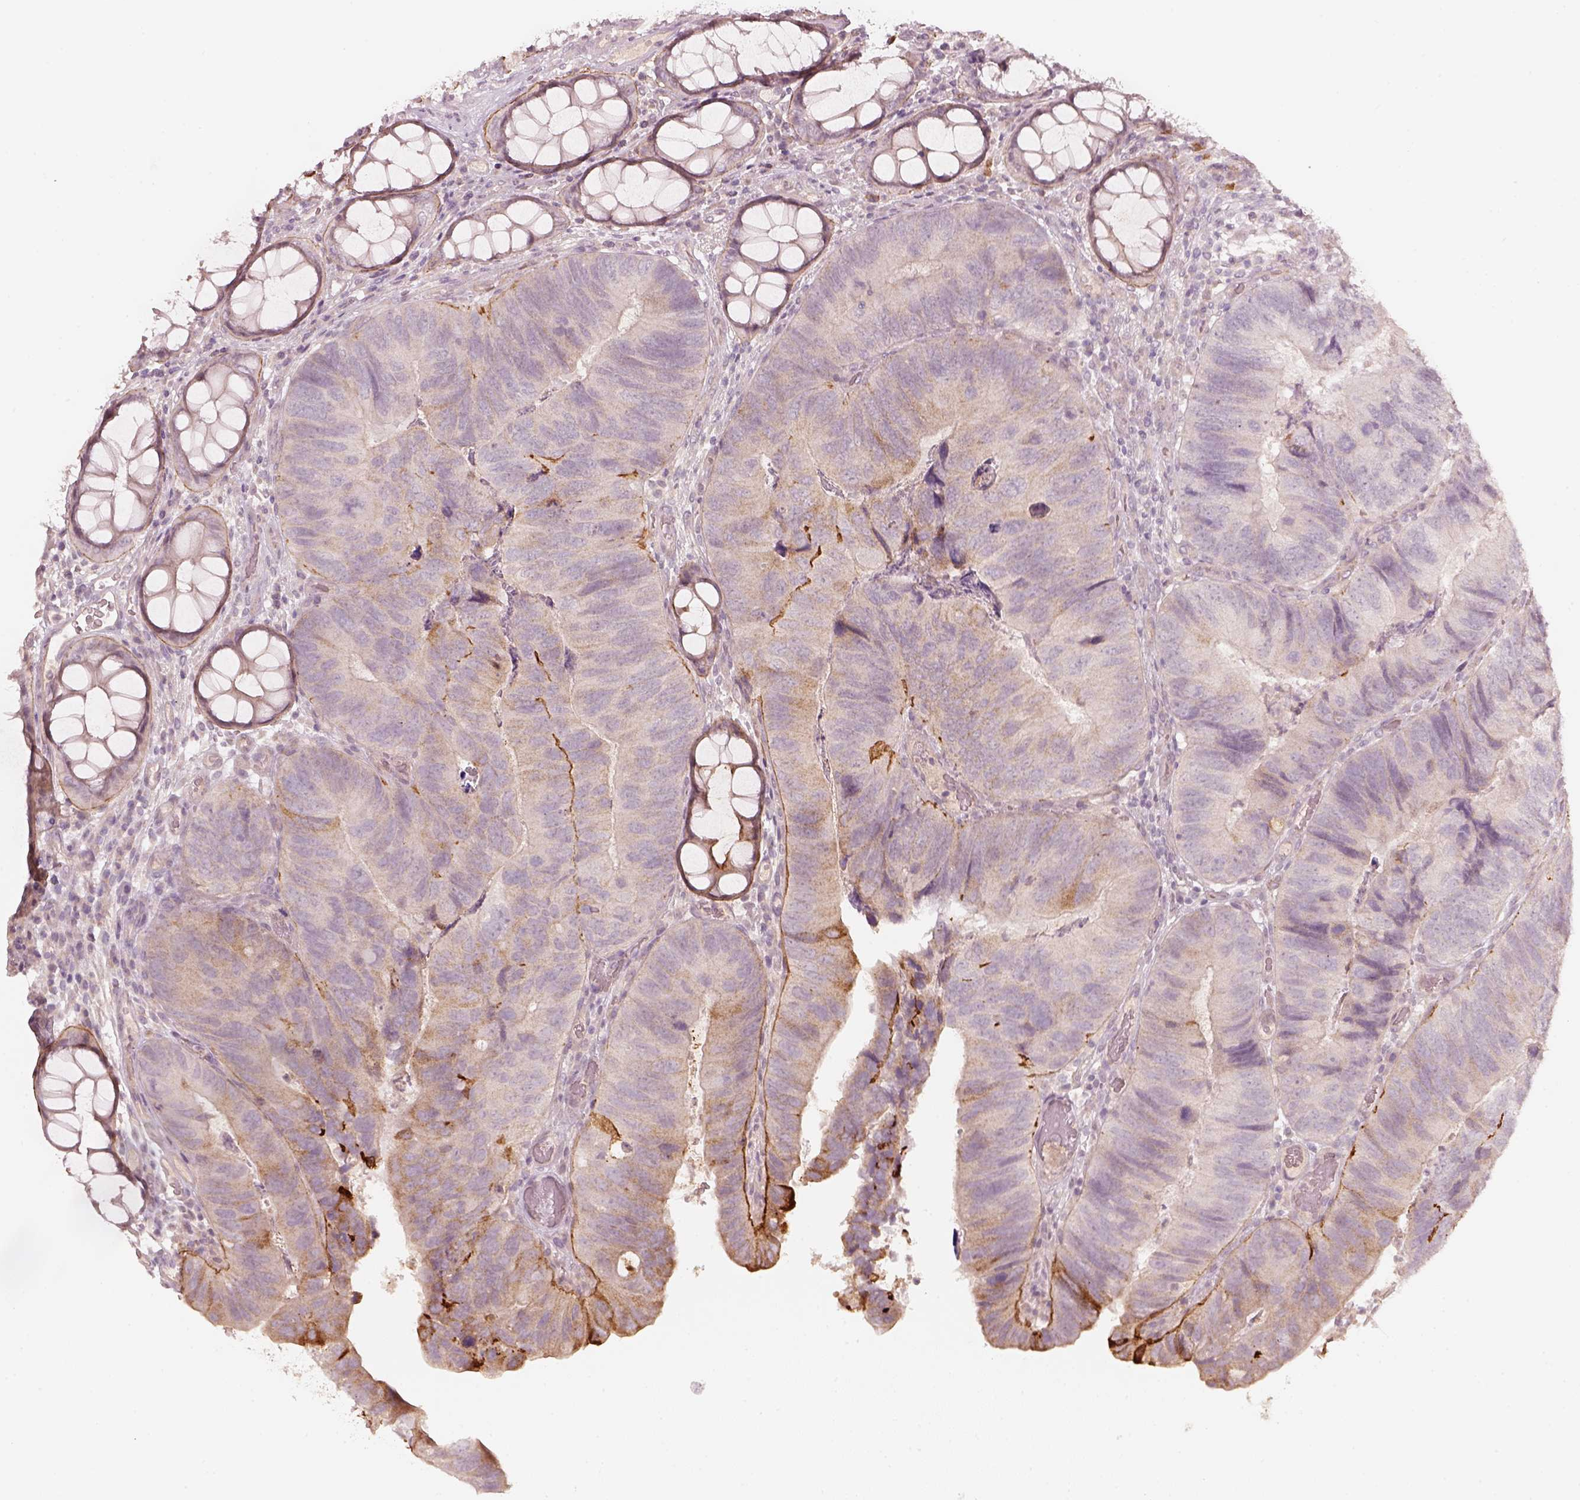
{"staining": {"intensity": "strong", "quantity": "<25%", "location": "cytoplasmic/membranous"}, "tissue": "colorectal cancer", "cell_type": "Tumor cells", "image_type": "cancer", "snomed": [{"axis": "morphology", "description": "Adenocarcinoma, NOS"}, {"axis": "topography", "description": "Colon"}], "caption": "Colorectal adenocarcinoma tissue exhibits strong cytoplasmic/membranous expression in about <25% of tumor cells", "gene": "LAMC2", "patient": {"sex": "female", "age": 67}}